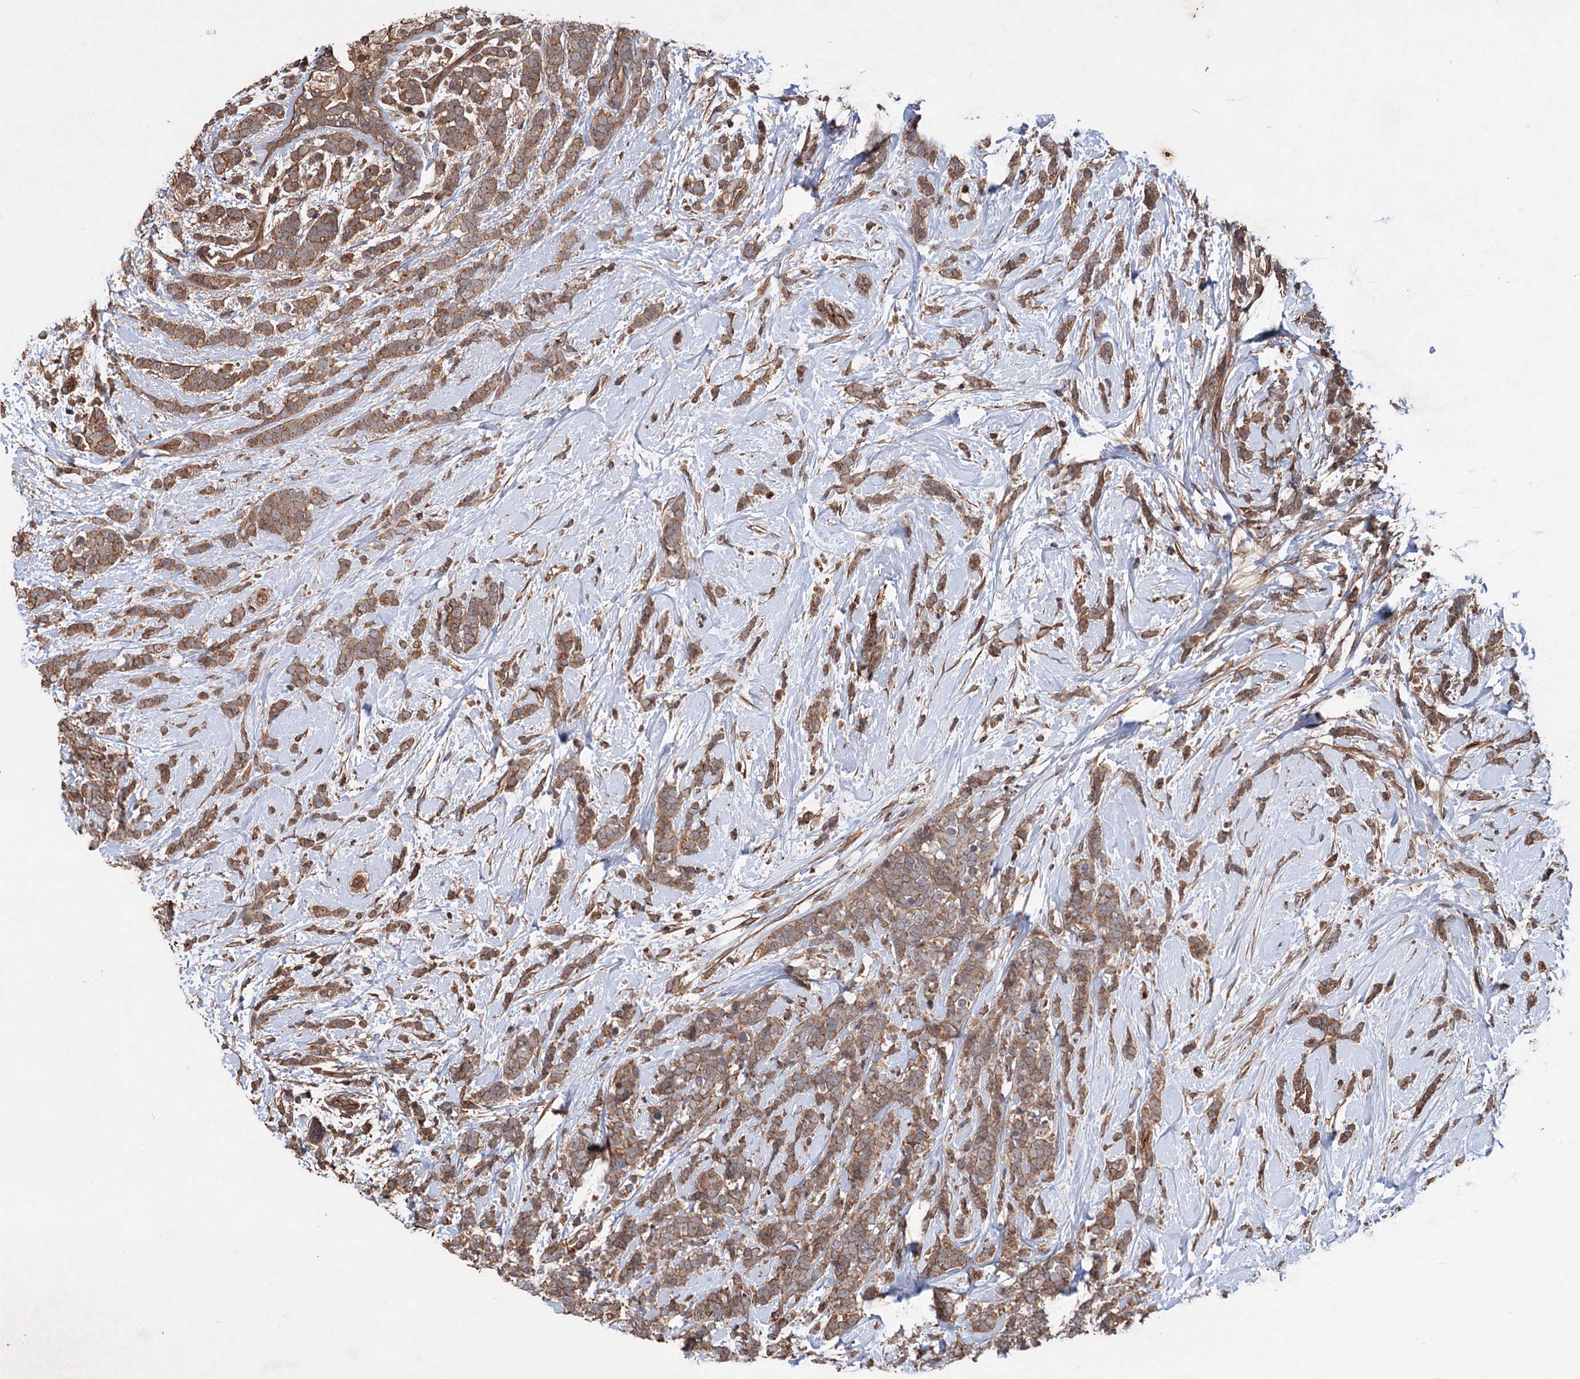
{"staining": {"intensity": "moderate", "quantity": ">75%", "location": "cytoplasmic/membranous"}, "tissue": "breast cancer", "cell_type": "Tumor cells", "image_type": "cancer", "snomed": [{"axis": "morphology", "description": "Lobular carcinoma"}, {"axis": "topography", "description": "Breast"}], "caption": "Lobular carcinoma (breast) tissue exhibits moderate cytoplasmic/membranous expression in approximately >75% of tumor cells, visualized by immunohistochemistry.", "gene": "ADK", "patient": {"sex": "female", "age": 58}}